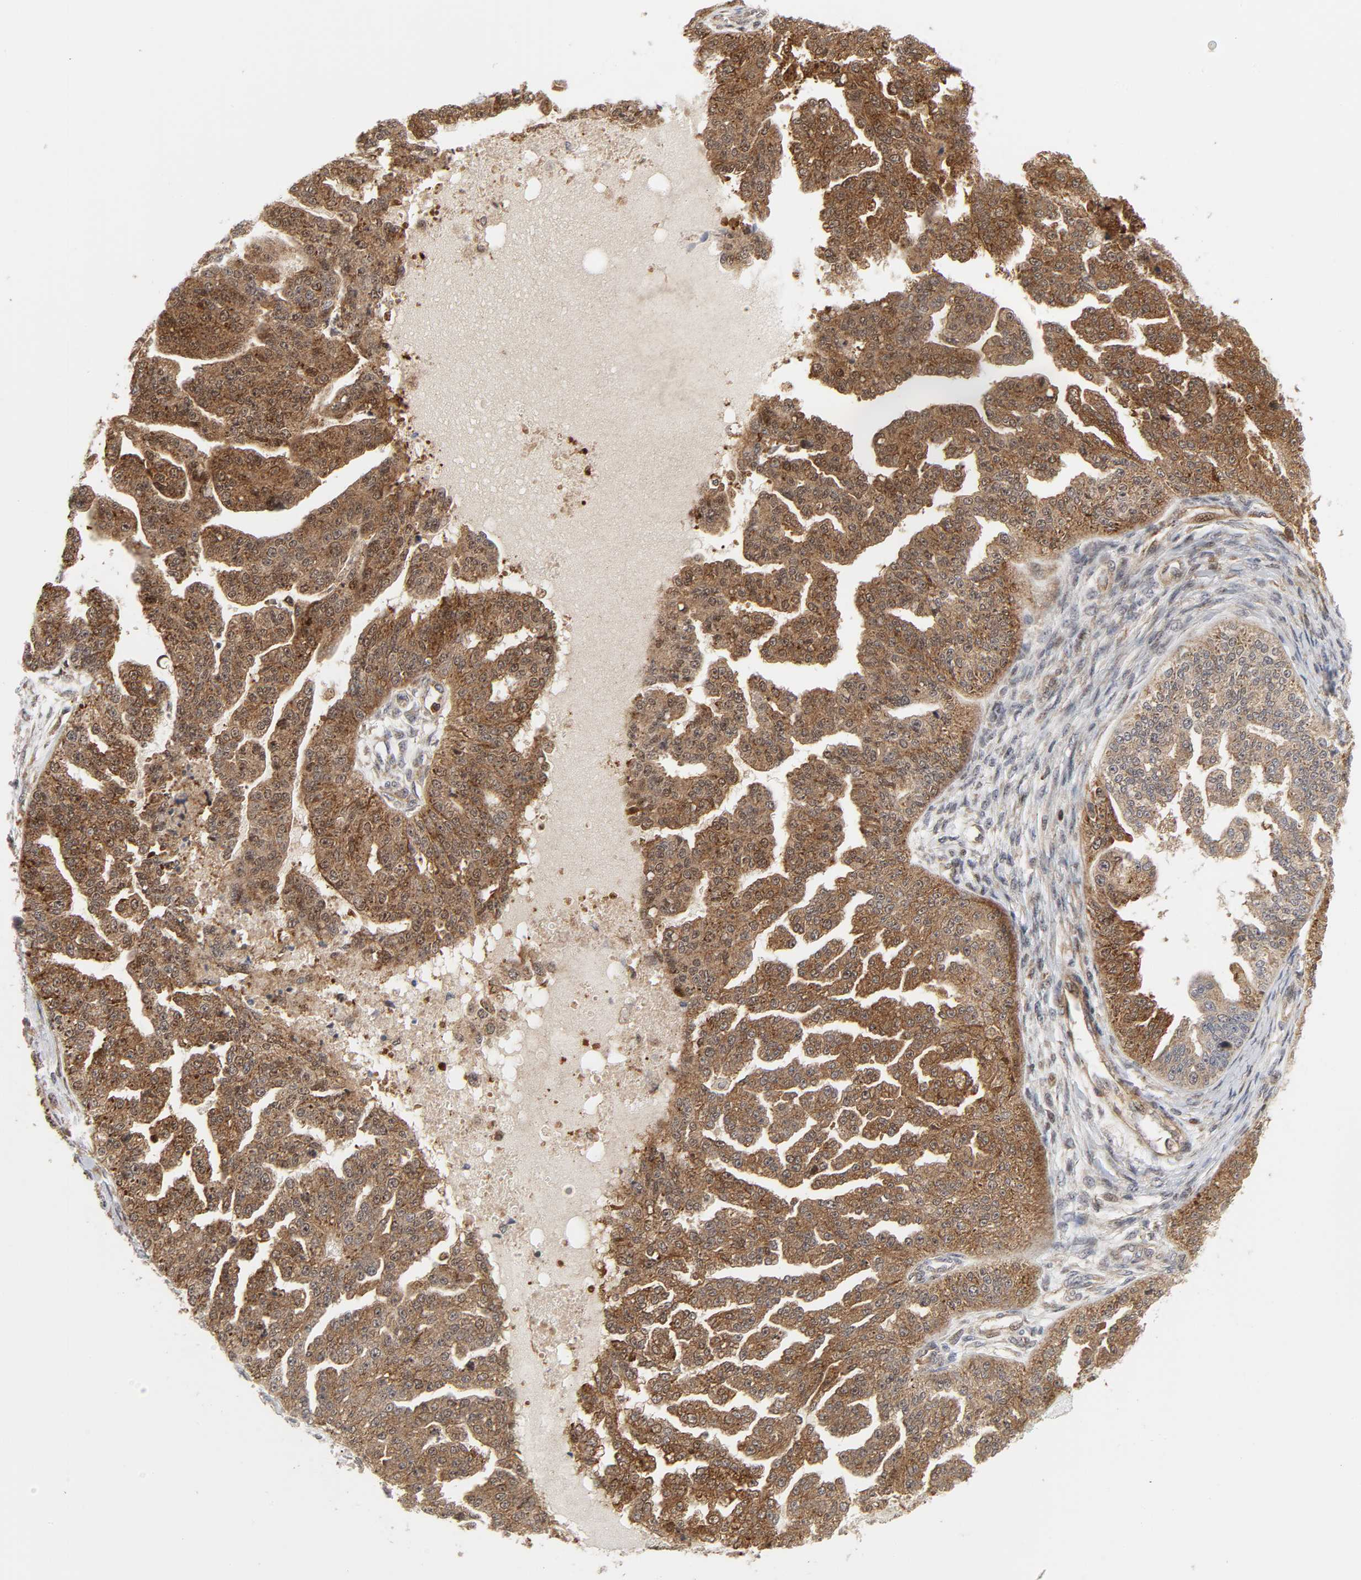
{"staining": {"intensity": "moderate", "quantity": ">75%", "location": "cytoplasmic/membranous"}, "tissue": "ovarian cancer", "cell_type": "Tumor cells", "image_type": "cancer", "snomed": [{"axis": "morphology", "description": "Cystadenocarcinoma, serous, NOS"}, {"axis": "topography", "description": "Ovary"}], "caption": "A brown stain labels moderate cytoplasmic/membranous staining of a protein in ovarian cancer tumor cells. (brown staining indicates protein expression, while blue staining denotes nuclei).", "gene": "MAPK1", "patient": {"sex": "female", "age": 58}}